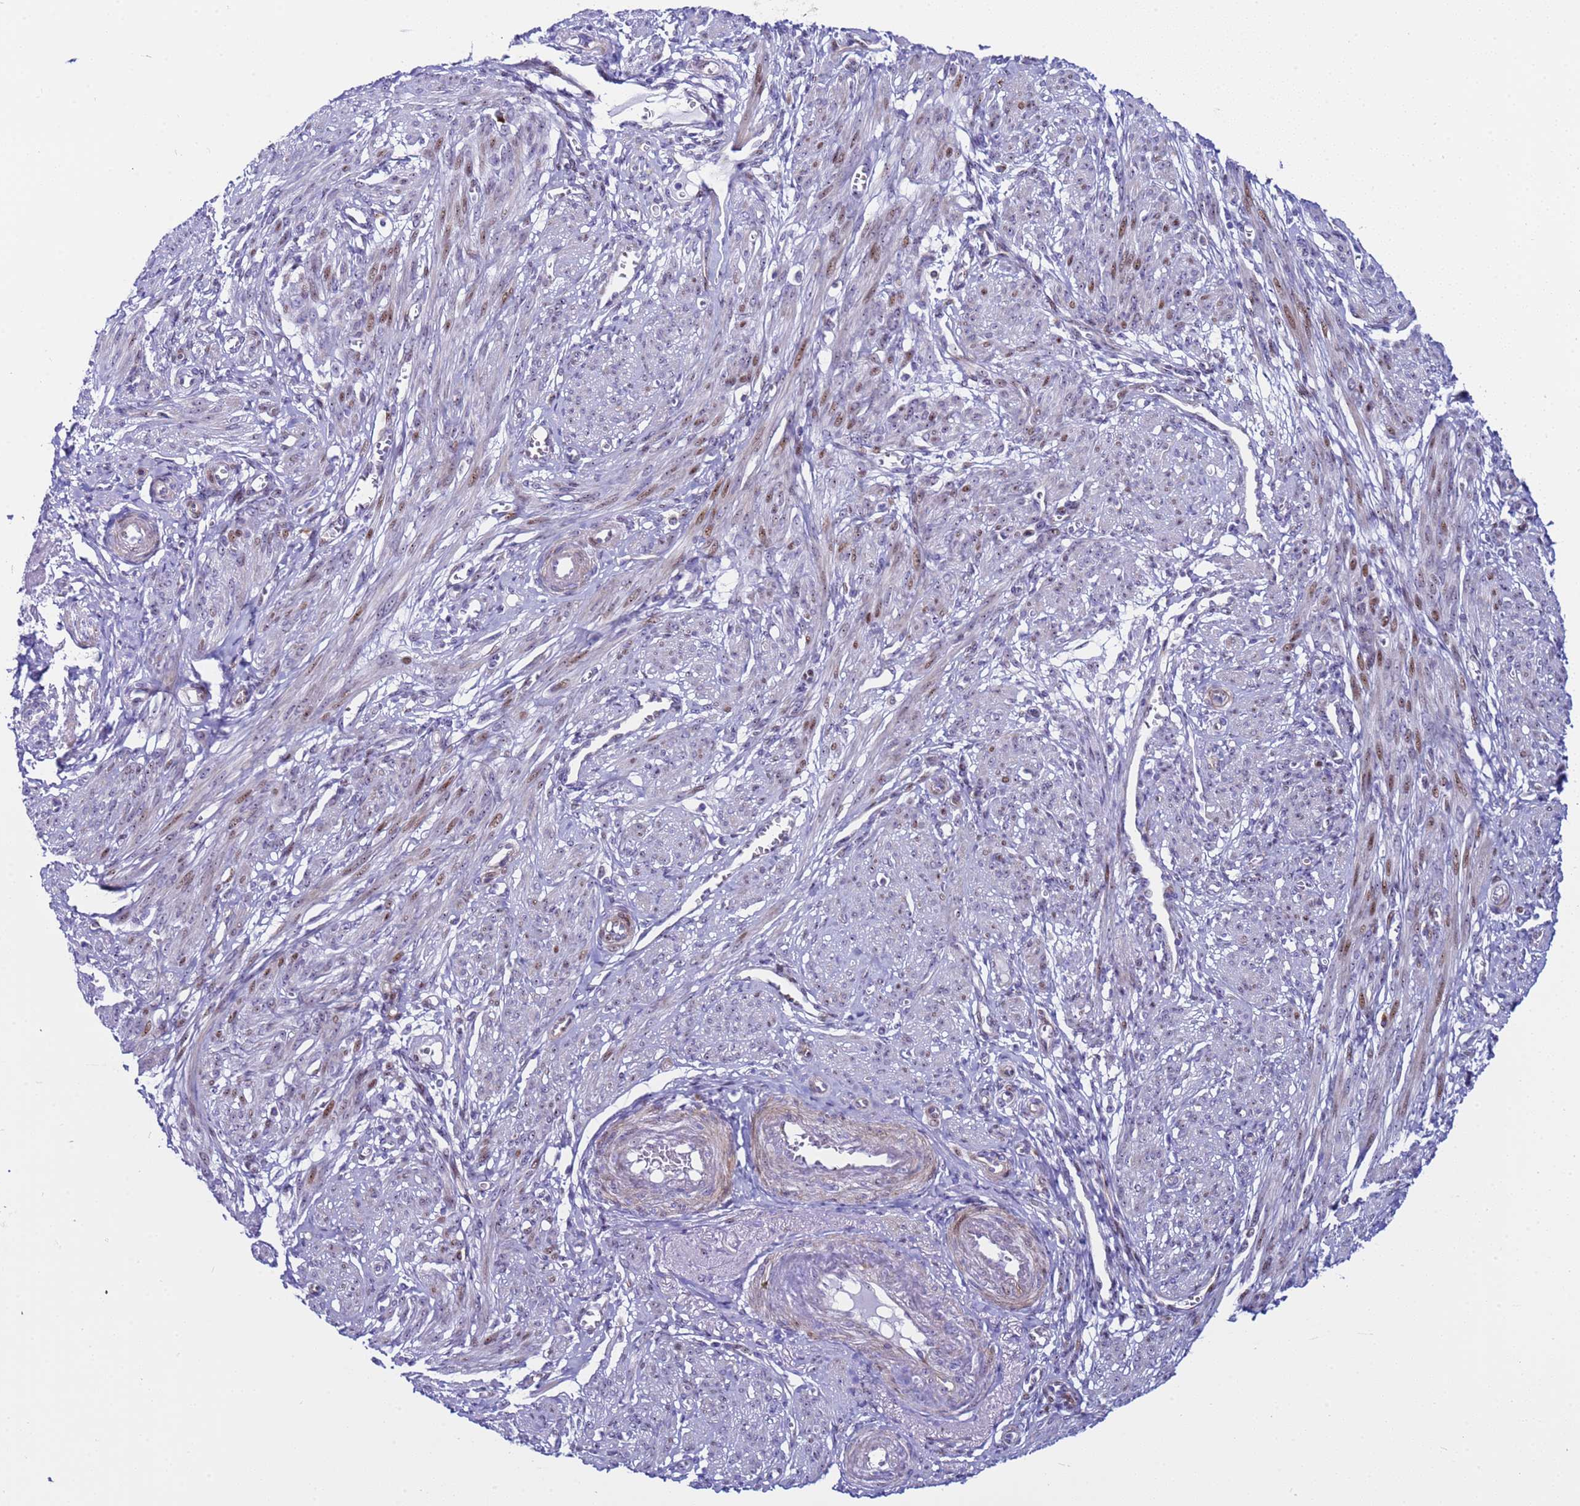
{"staining": {"intensity": "weak", "quantity": "25%-75%", "location": "cytoplasmic/membranous,nuclear"}, "tissue": "smooth muscle", "cell_type": "Smooth muscle cells", "image_type": "normal", "snomed": [{"axis": "morphology", "description": "Normal tissue, NOS"}, {"axis": "topography", "description": "Smooth muscle"}], "caption": "IHC histopathology image of unremarkable smooth muscle: smooth muscle stained using immunohistochemistry (IHC) demonstrates low levels of weak protein expression localized specifically in the cytoplasmic/membranous,nuclear of smooth muscle cells, appearing as a cytoplasmic/membranous,nuclear brown color.", "gene": "POP5", "patient": {"sex": "female", "age": 39}}